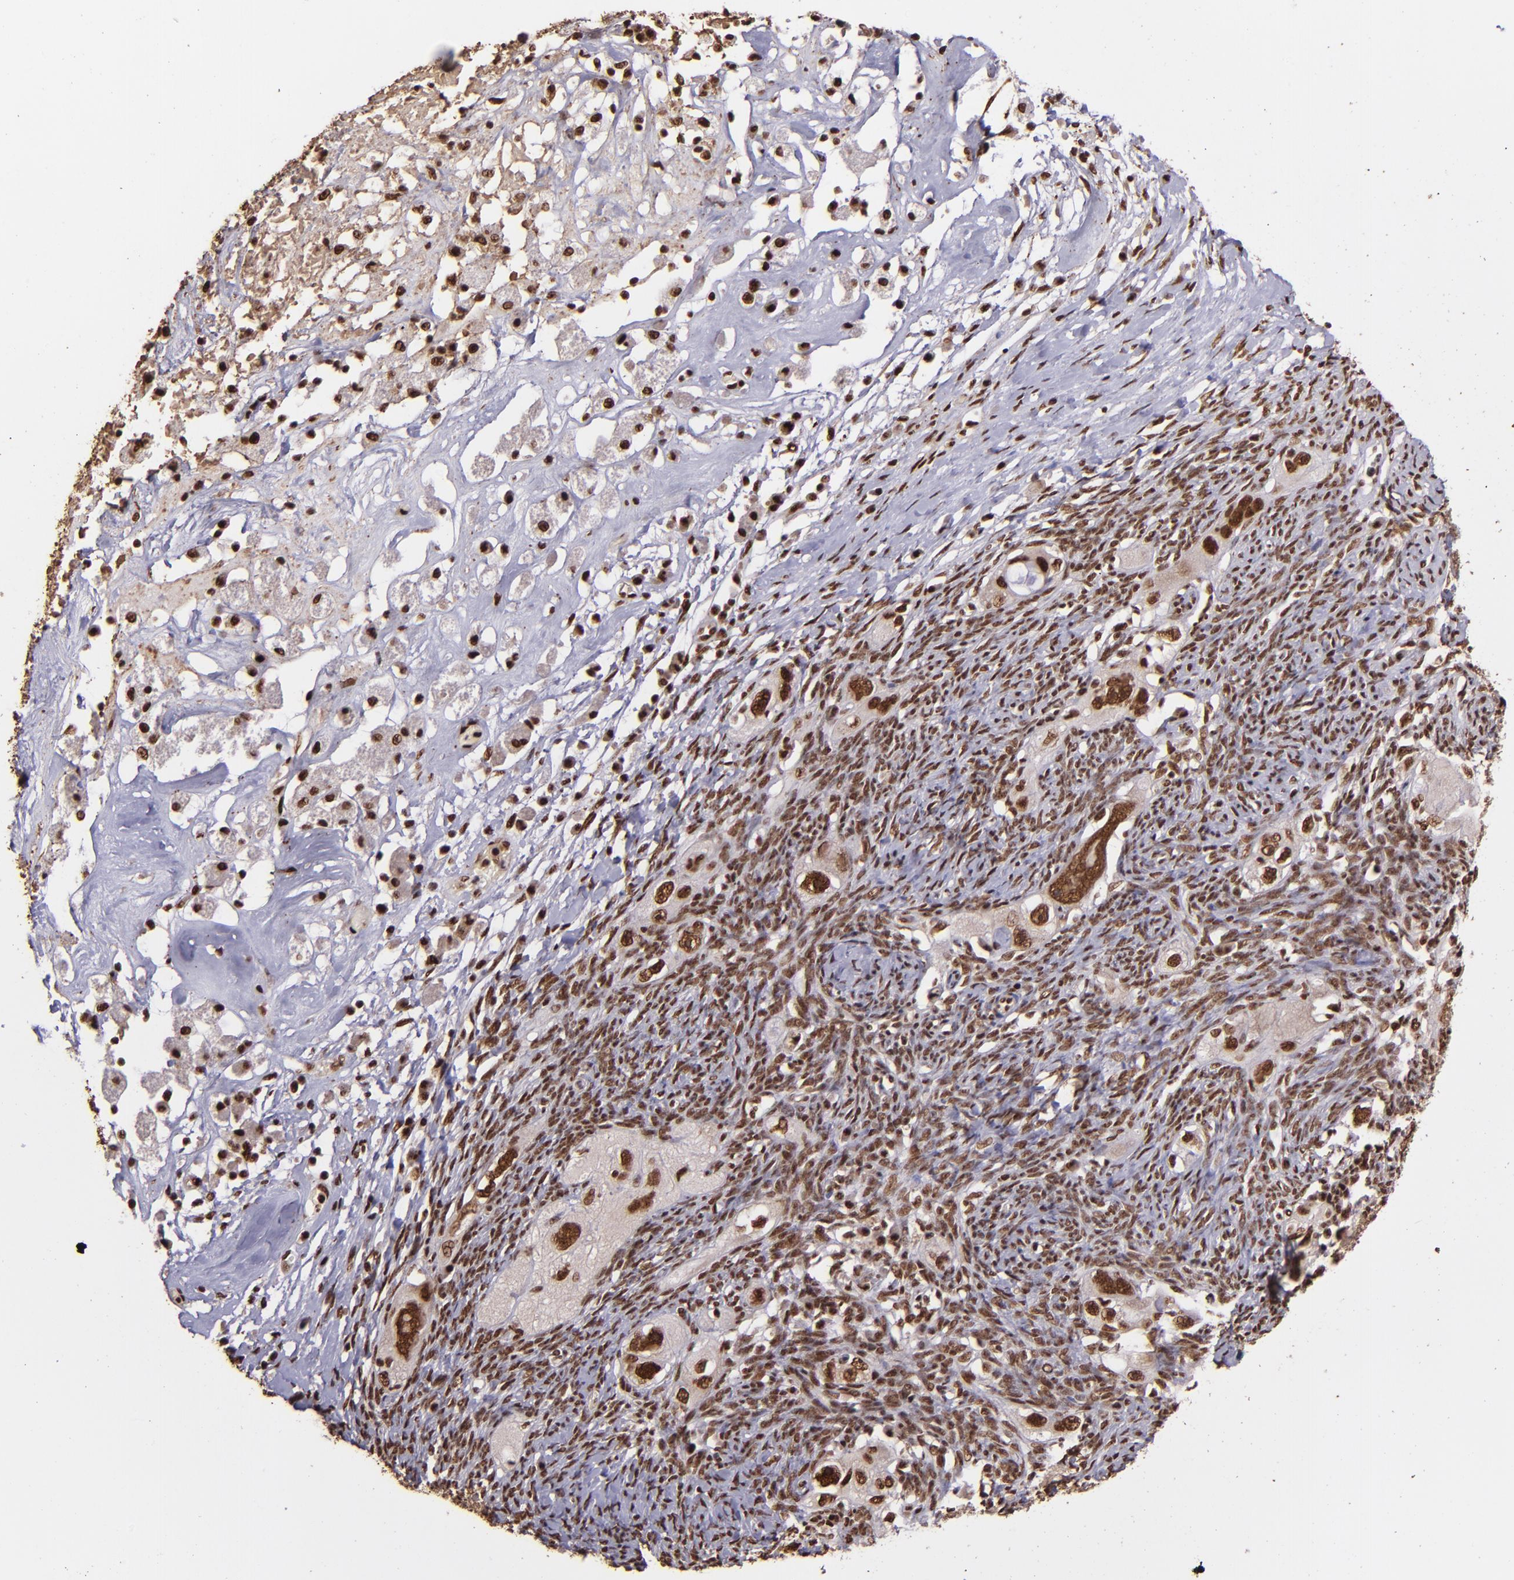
{"staining": {"intensity": "strong", "quantity": ">75%", "location": "nuclear"}, "tissue": "ovarian cancer", "cell_type": "Tumor cells", "image_type": "cancer", "snomed": [{"axis": "morphology", "description": "Normal tissue, NOS"}, {"axis": "morphology", "description": "Cystadenocarcinoma, serous, NOS"}, {"axis": "topography", "description": "Ovary"}], "caption": "Ovarian cancer (serous cystadenocarcinoma) tissue demonstrates strong nuclear positivity in approximately >75% of tumor cells, visualized by immunohistochemistry. (DAB (3,3'-diaminobenzidine) IHC, brown staining for protein, blue staining for nuclei).", "gene": "PQBP1", "patient": {"sex": "female", "age": 62}}